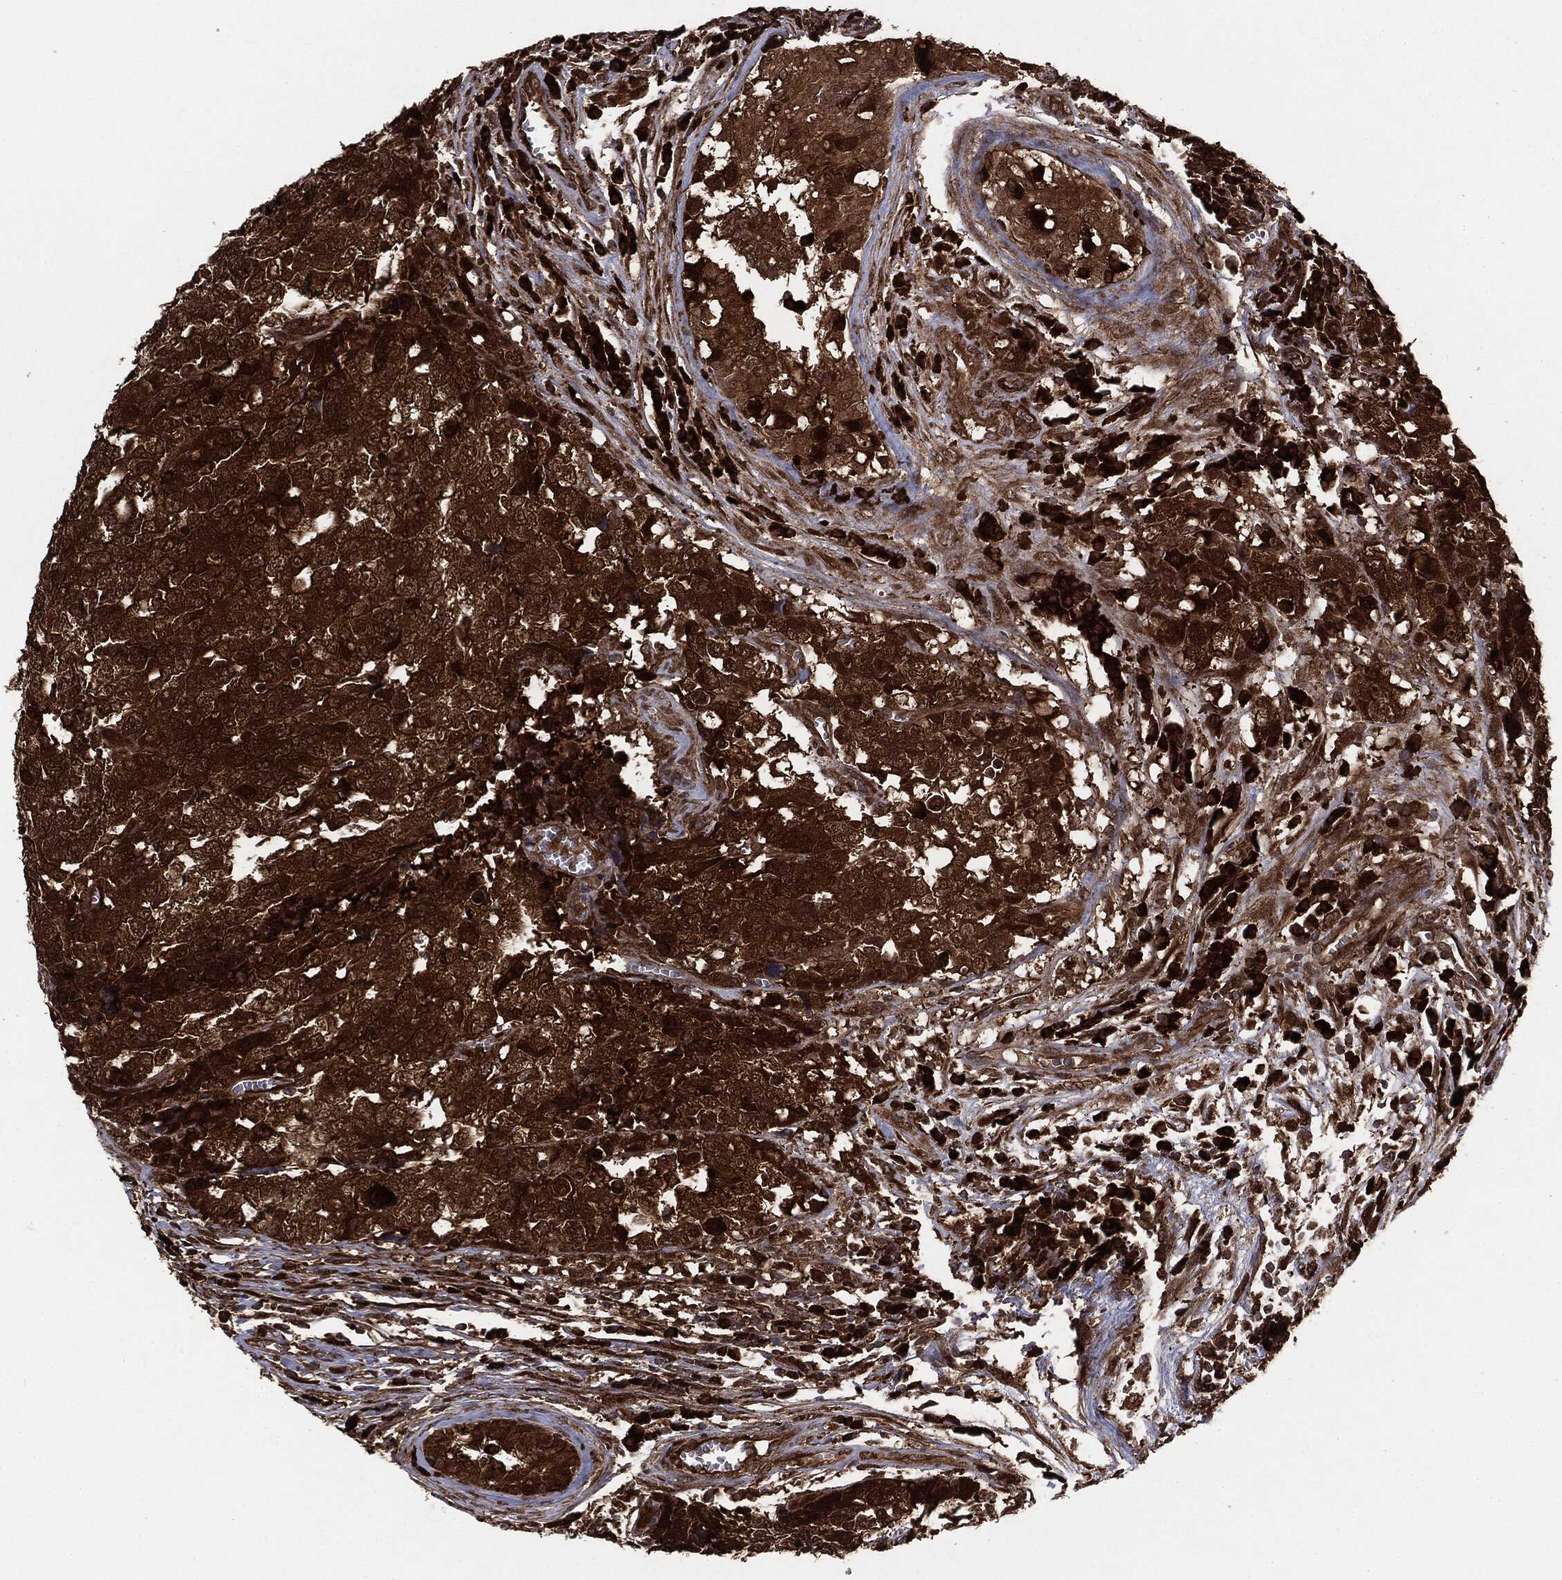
{"staining": {"intensity": "strong", "quantity": ">75%", "location": "cytoplasmic/membranous"}, "tissue": "testis cancer", "cell_type": "Tumor cells", "image_type": "cancer", "snomed": [{"axis": "morphology", "description": "Carcinoma, Embryonal, NOS"}, {"axis": "topography", "description": "Testis"}], "caption": "The micrograph displays a brown stain indicating the presence of a protein in the cytoplasmic/membranous of tumor cells in embryonal carcinoma (testis). (DAB (3,3'-diaminobenzidine) IHC, brown staining for protein, blue staining for nuclei).", "gene": "NME1", "patient": {"sex": "male", "age": 23}}